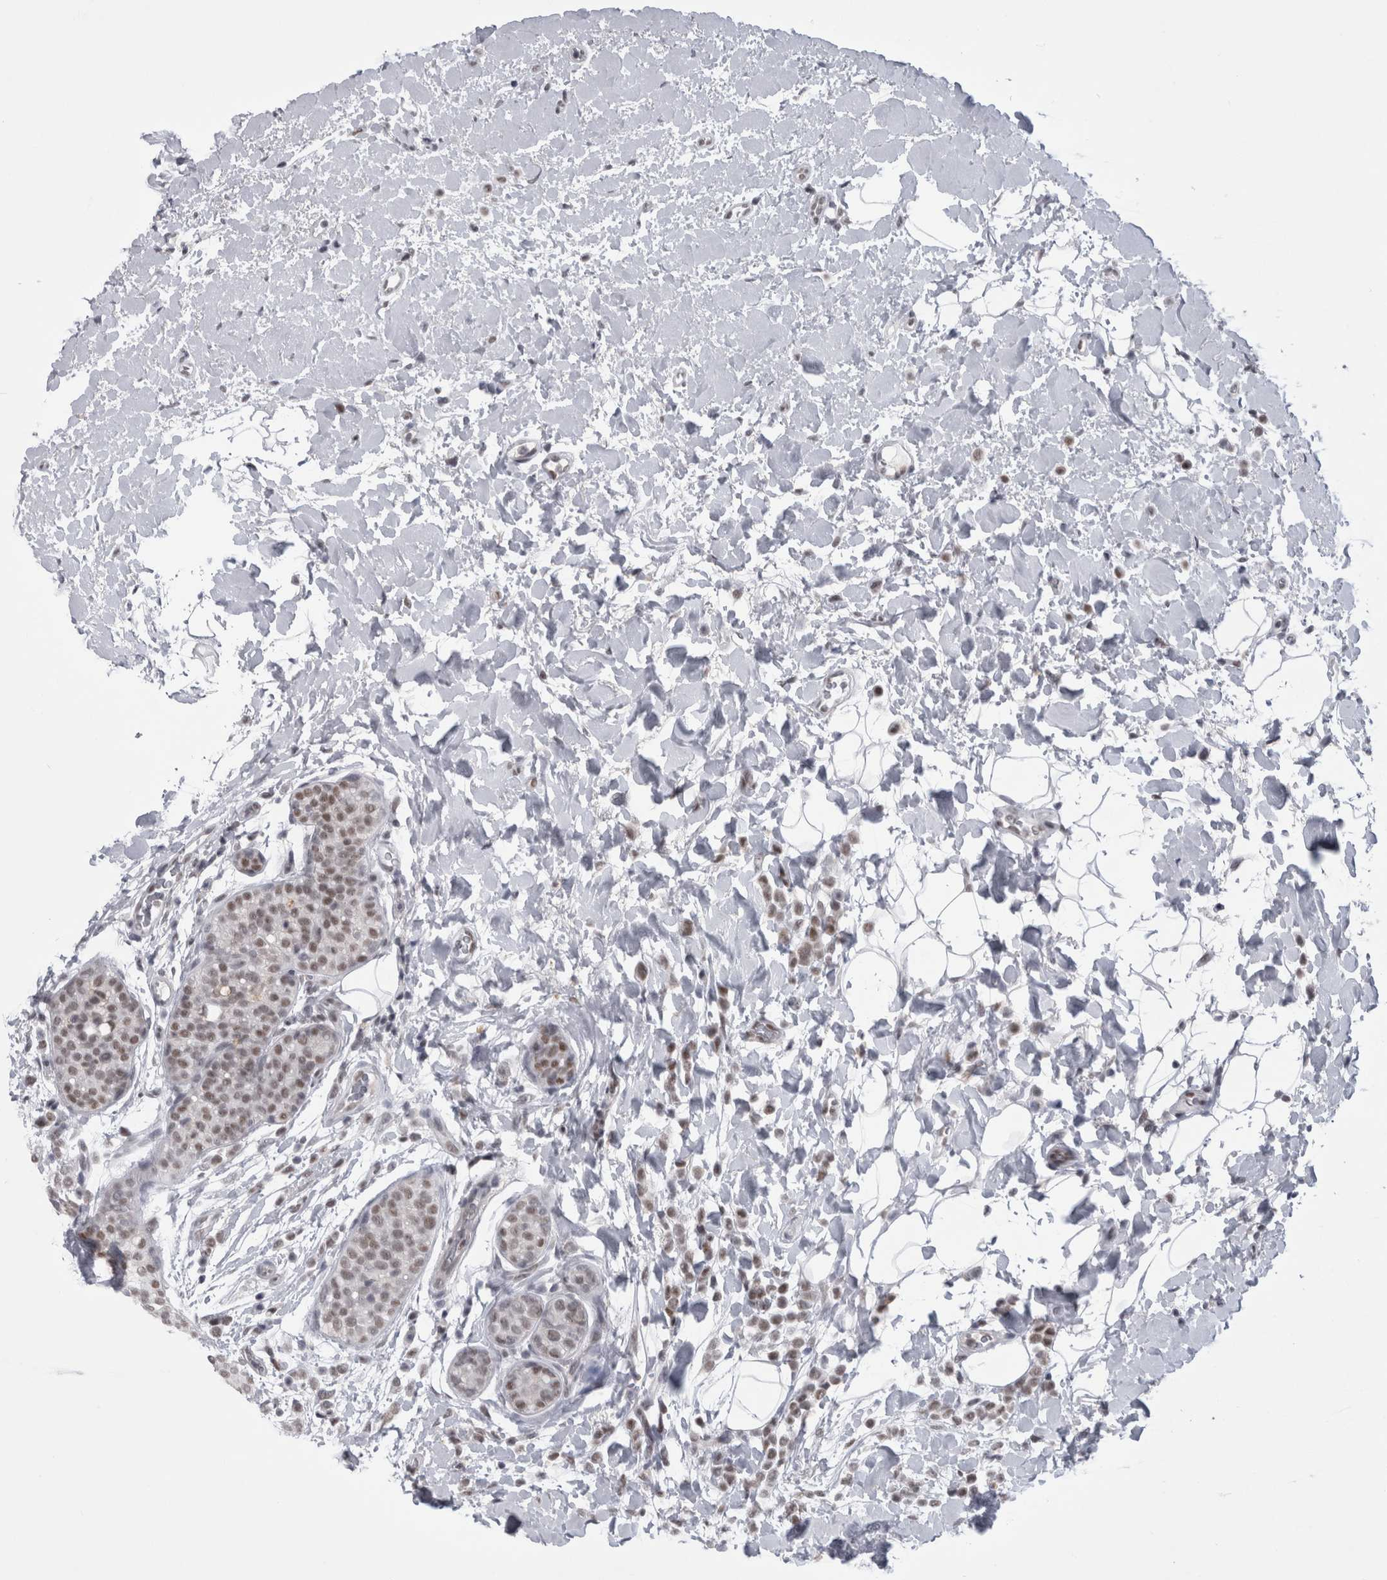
{"staining": {"intensity": "weak", "quantity": ">75%", "location": "nuclear"}, "tissue": "breast cancer", "cell_type": "Tumor cells", "image_type": "cancer", "snomed": [{"axis": "morphology", "description": "Normal tissue, NOS"}, {"axis": "morphology", "description": "Lobular carcinoma"}, {"axis": "topography", "description": "Breast"}], "caption": "IHC image of neoplastic tissue: lobular carcinoma (breast) stained using immunohistochemistry (IHC) shows low levels of weak protein expression localized specifically in the nuclear of tumor cells, appearing as a nuclear brown color.", "gene": "PSMB2", "patient": {"sex": "female", "age": 50}}